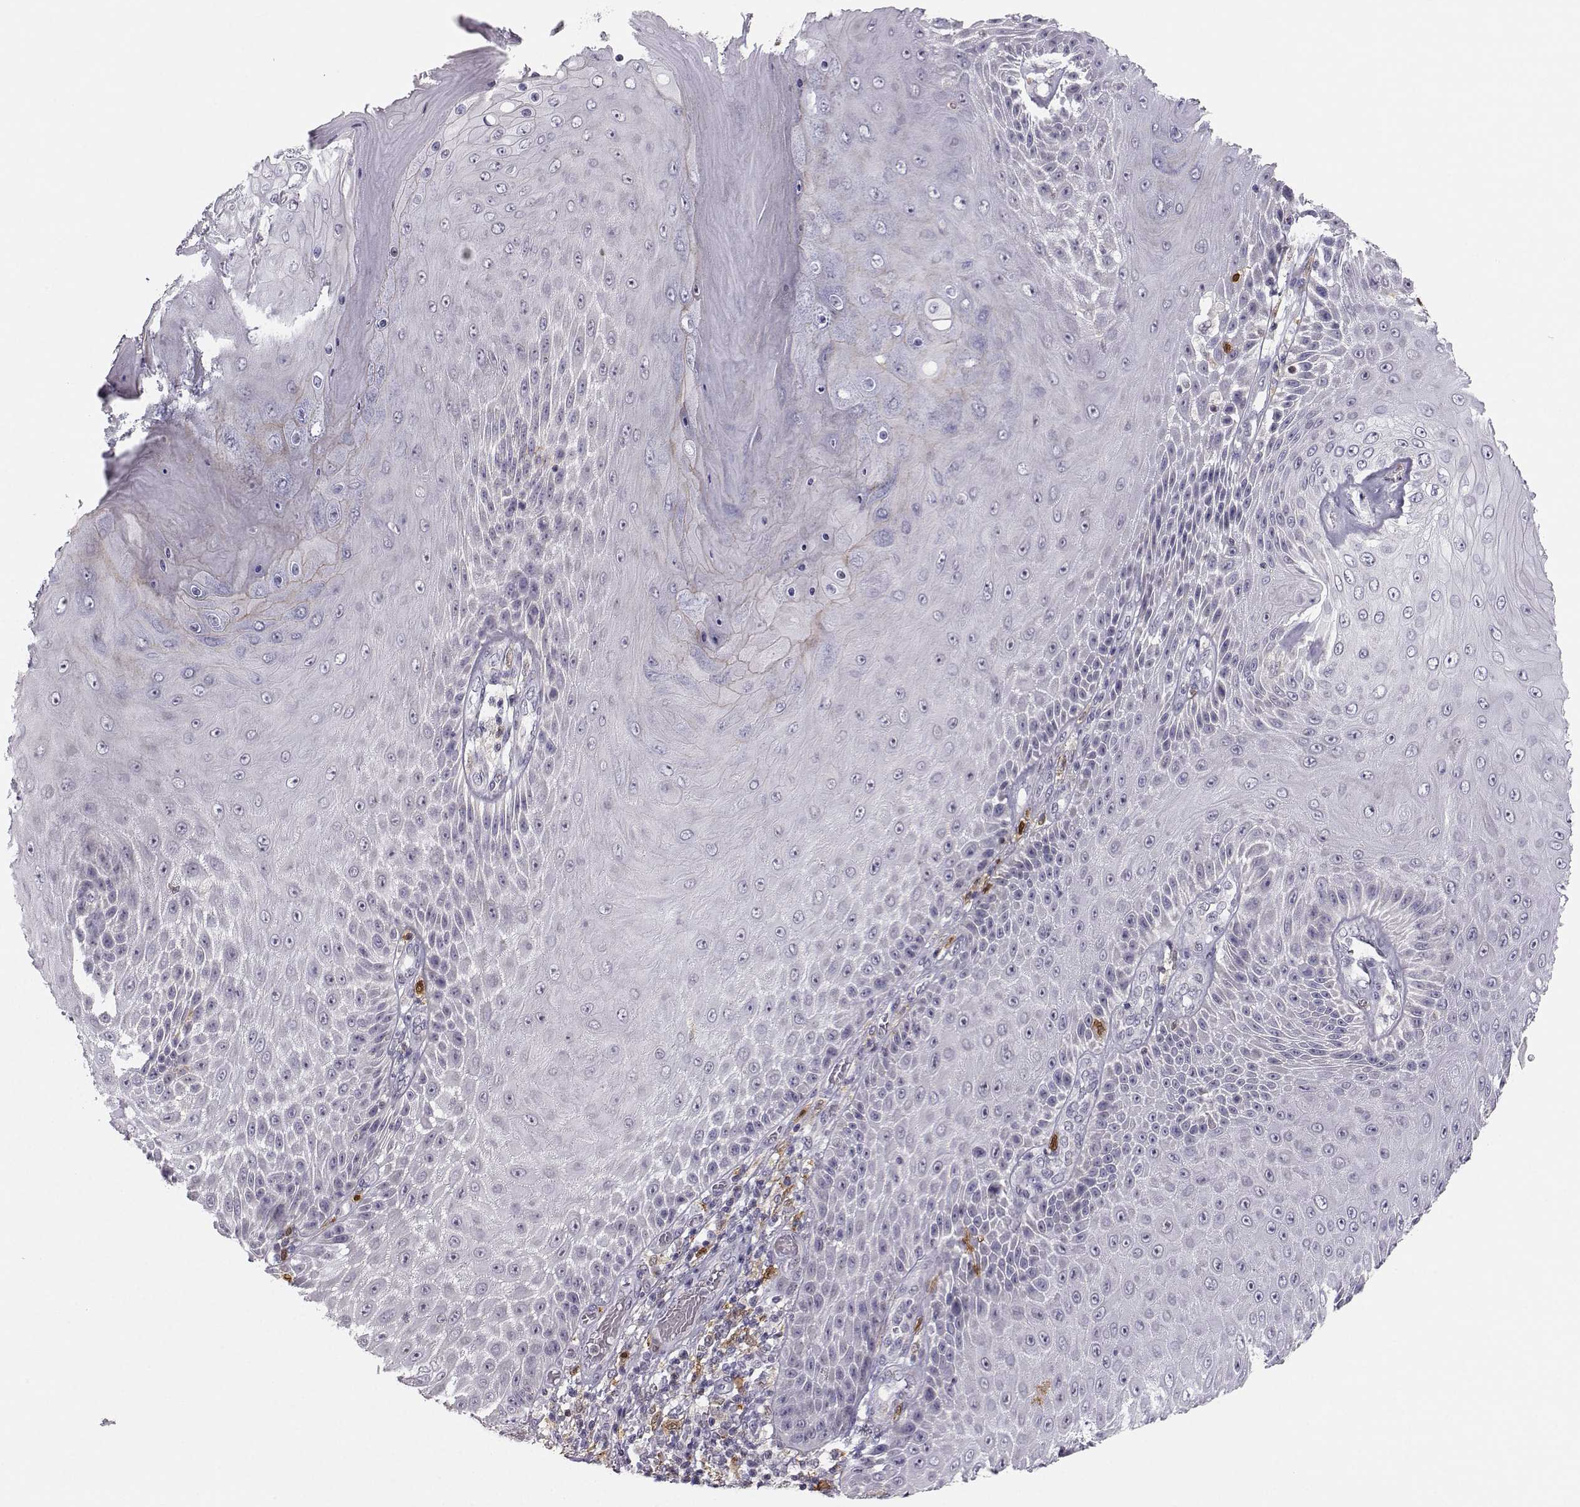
{"staining": {"intensity": "negative", "quantity": "none", "location": "none"}, "tissue": "skin cancer", "cell_type": "Tumor cells", "image_type": "cancer", "snomed": [{"axis": "morphology", "description": "Squamous cell carcinoma, NOS"}, {"axis": "topography", "description": "Skin"}], "caption": "Tumor cells are negative for protein expression in human squamous cell carcinoma (skin).", "gene": "HTR7", "patient": {"sex": "male", "age": 62}}